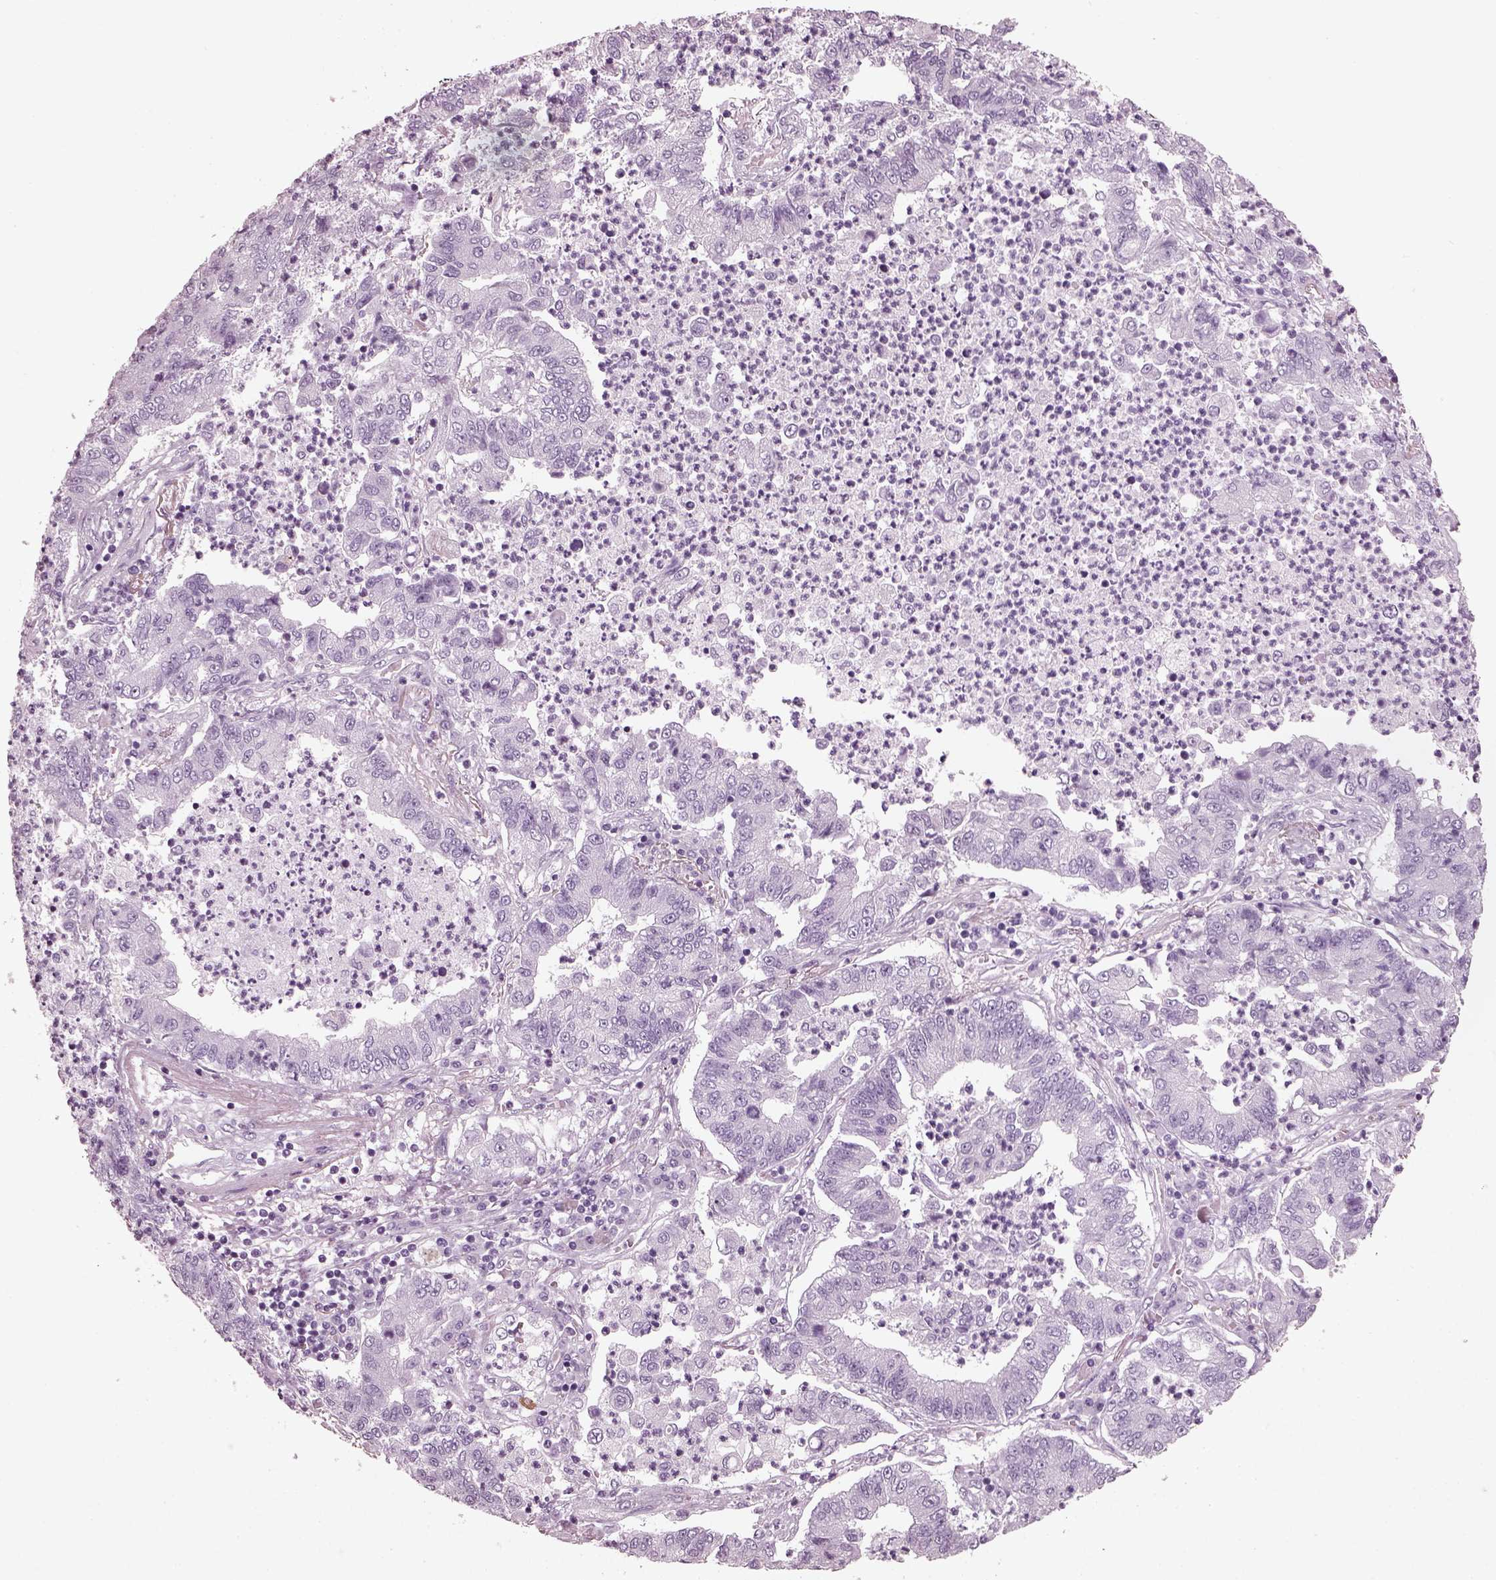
{"staining": {"intensity": "negative", "quantity": "none", "location": "none"}, "tissue": "lung cancer", "cell_type": "Tumor cells", "image_type": "cancer", "snomed": [{"axis": "morphology", "description": "Adenocarcinoma, NOS"}, {"axis": "topography", "description": "Lung"}], "caption": "Micrograph shows no protein positivity in tumor cells of adenocarcinoma (lung) tissue. The staining is performed using DAB brown chromogen with nuclei counter-stained in using hematoxylin.", "gene": "PDC", "patient": {"sex": "female", "age": 57}}